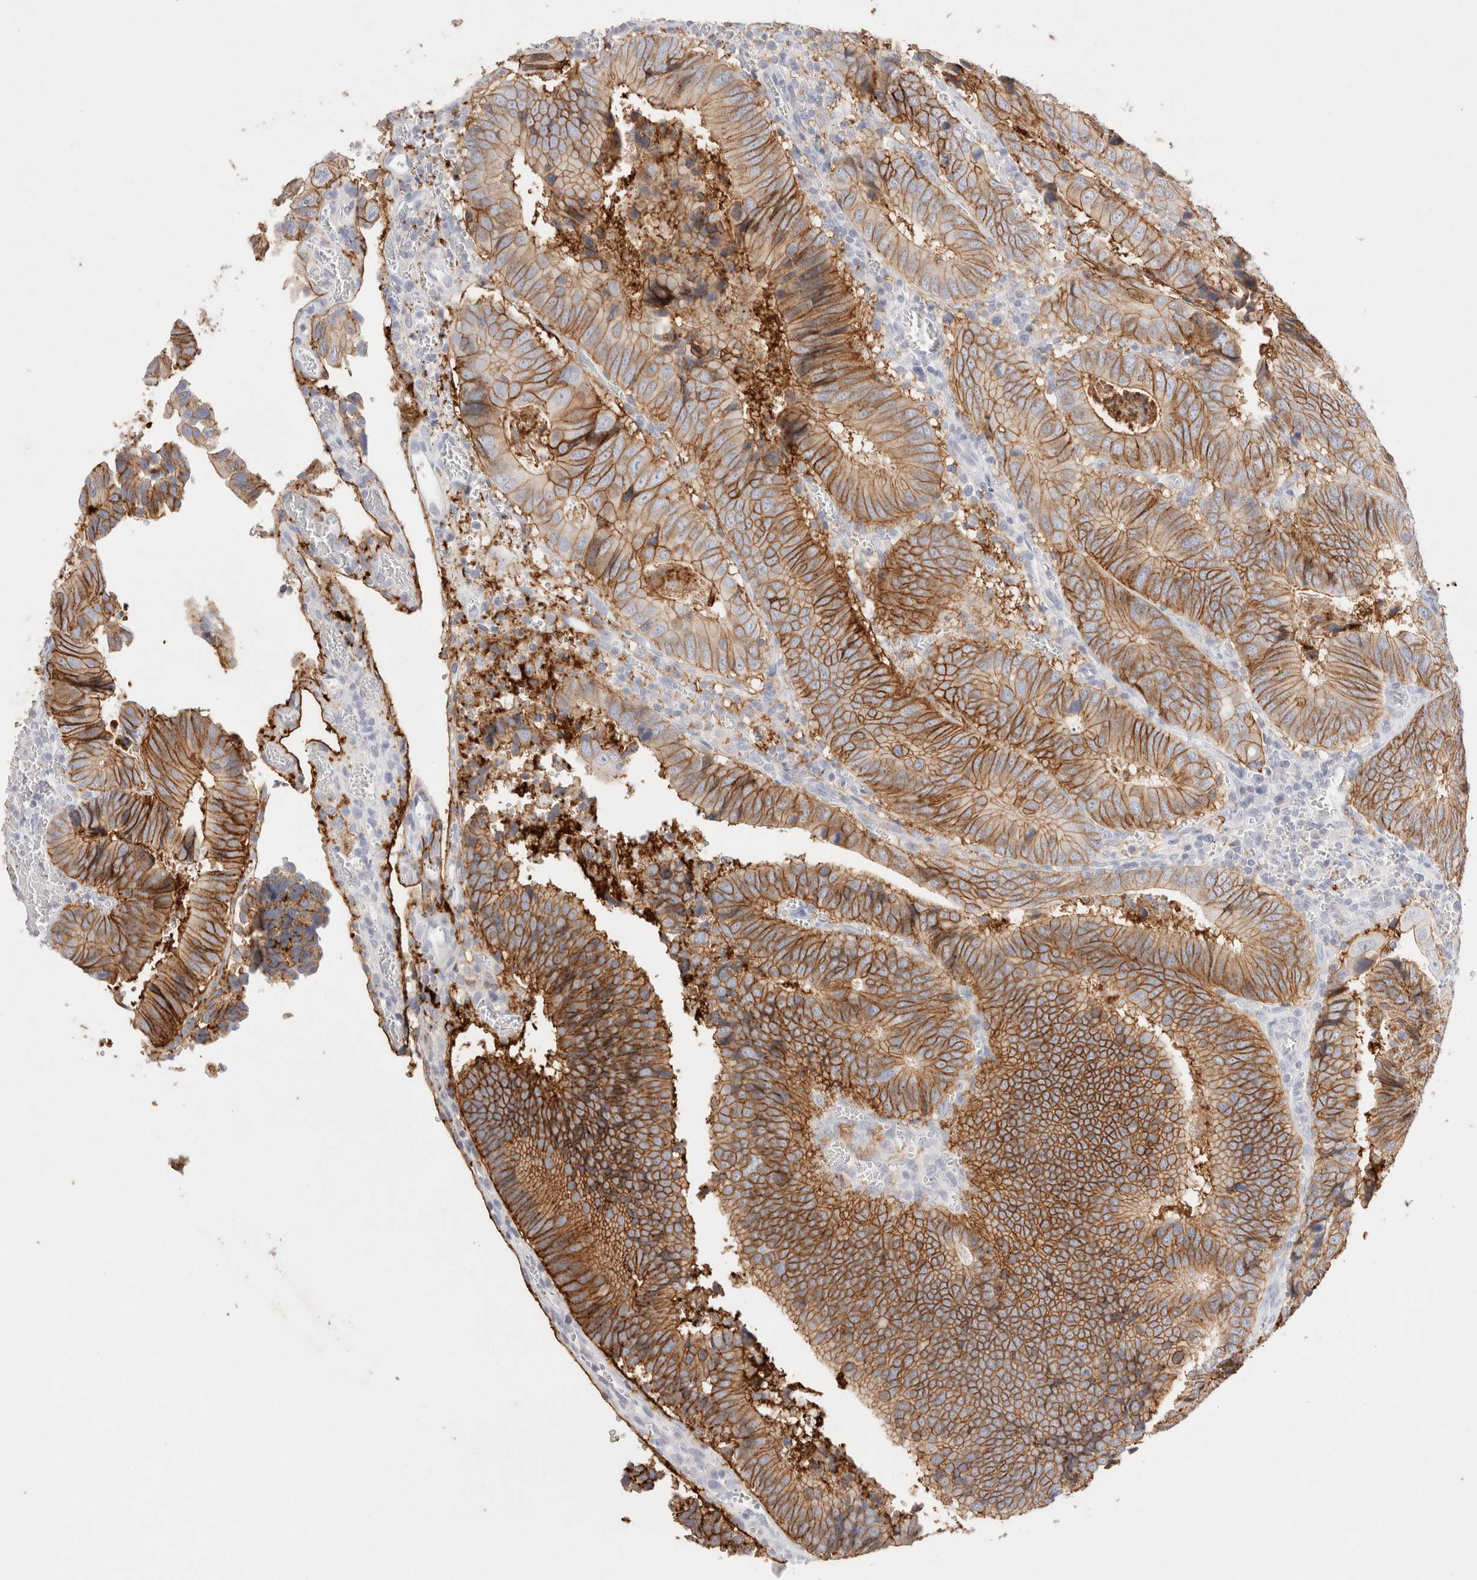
{"staining": {"intensity": "strong", "quantity": ">75%", "location": "cytoplasmic/membranous"}, "tissue": "colorectal cancer", "cell_type": "Tumor cells", "image_type": "cancer", "snomed": [{"axis": "morphology", "description": "Inflammation, NOS"}, {"axis": "morphology", "description": "Adenocarcinoma, NOS"}, {"axis": "topography", "description": "Colon"}], "caption": "Brown immunohistochemical staining in human colorectal cancer shows strong cytoplasmic/membranous staining in about >75% of tumor cells.", "gene": "EPCAM", "patient": {"sex": "male", "age": 72}}